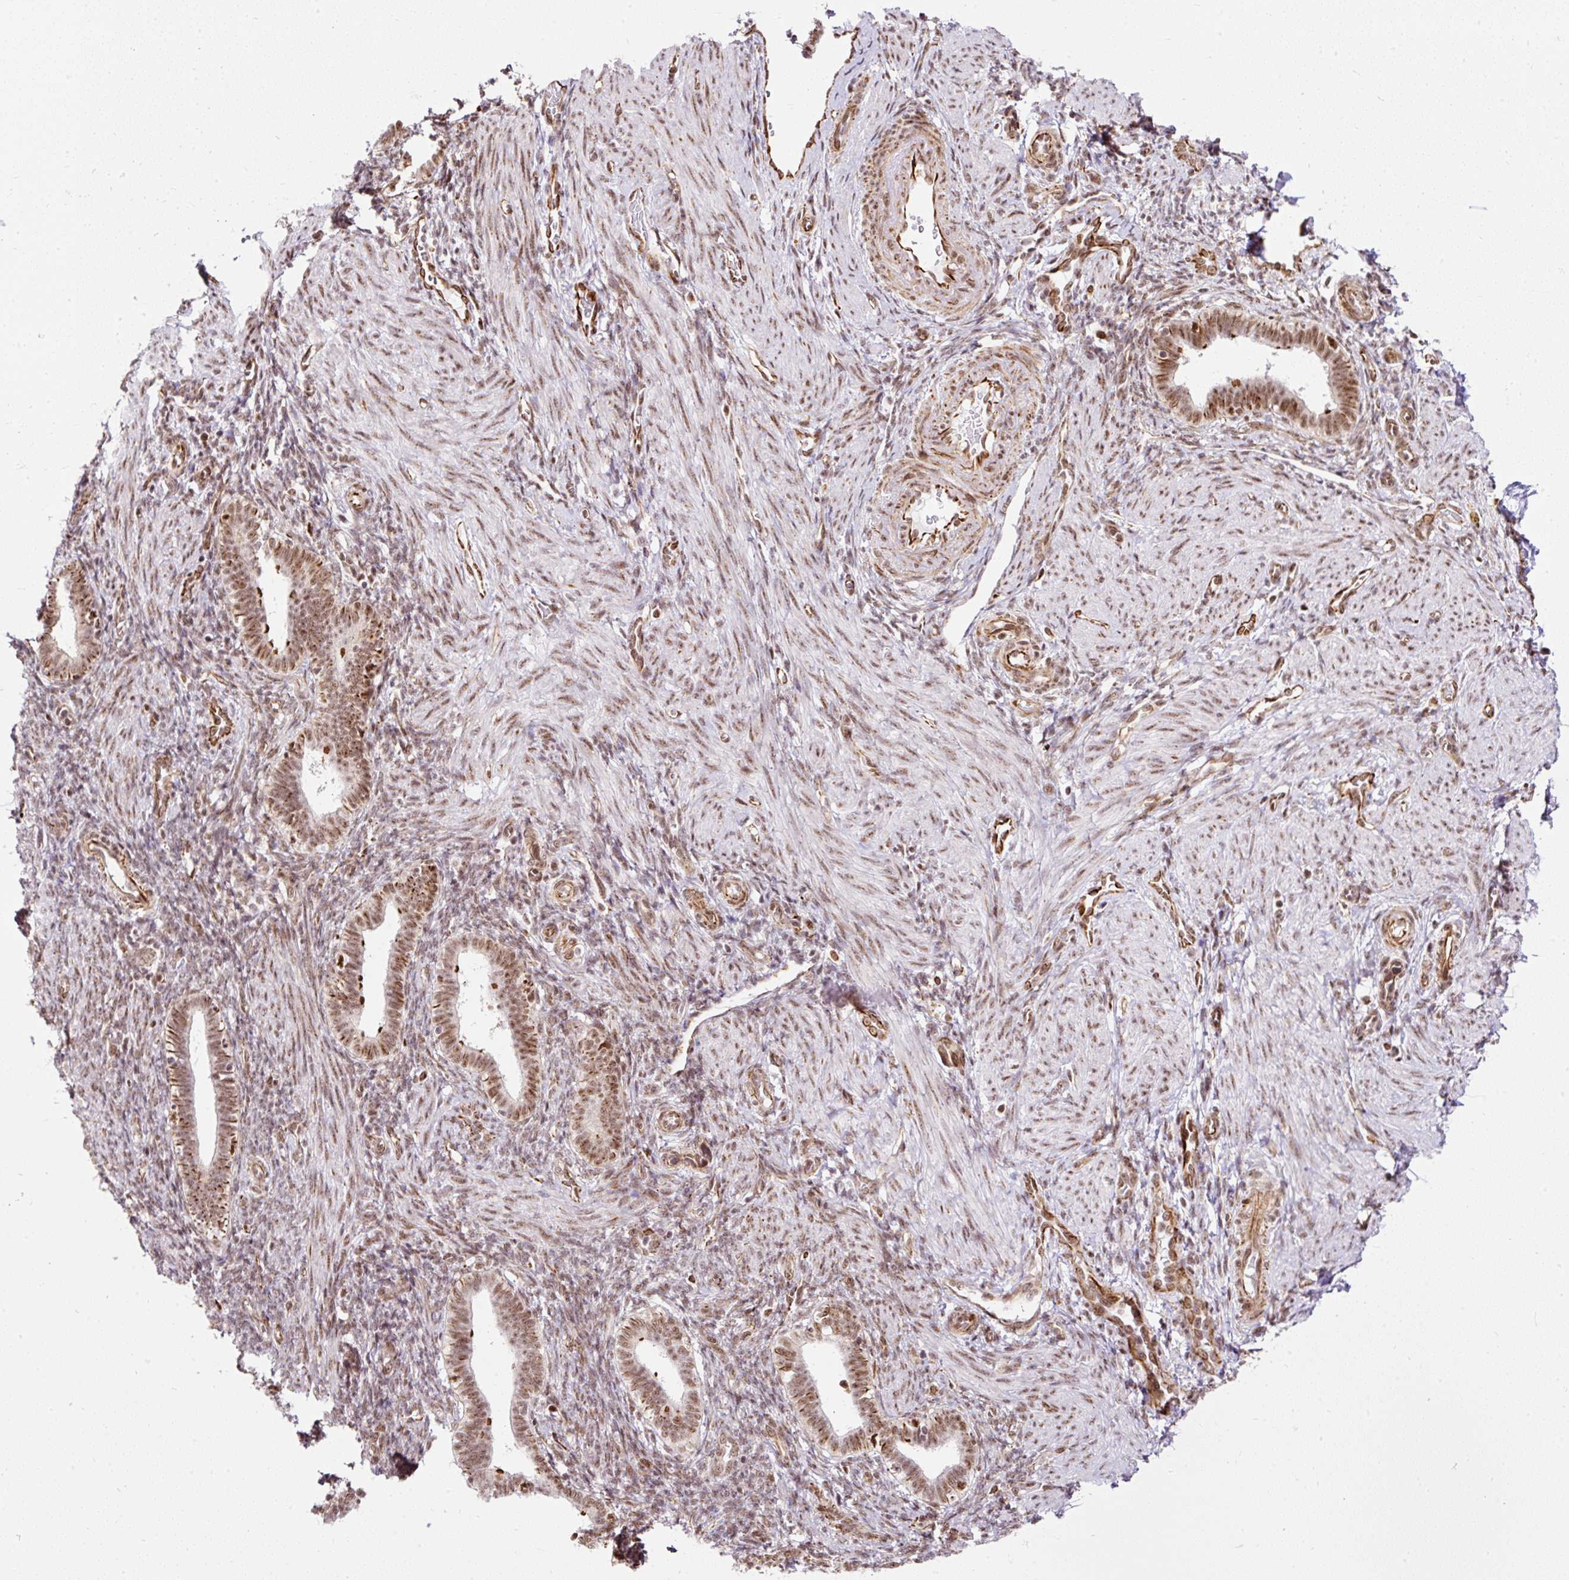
{"staining": {"intensity": "moderate", "quantity": "<25%", "location": "nuclear"}, "tissue": "endometrium", "cell_type": "Cells in endometrial stroma", "image_type": "normal", "snomed": [{"axis": "morphology", "description": "Normal tissue, NOS"}, {"axis": "topography", "description": "Endometrium"}], "caption": "Cells in endometrial stroma demonstrate moderate nuclear expression in about <25% of cells in unremarkable endometrium. Ihc stains the protein in brown and the nuclei are stained blue.", "gene": "FMC1", "patient": {"sex": "female", "age": 34}}